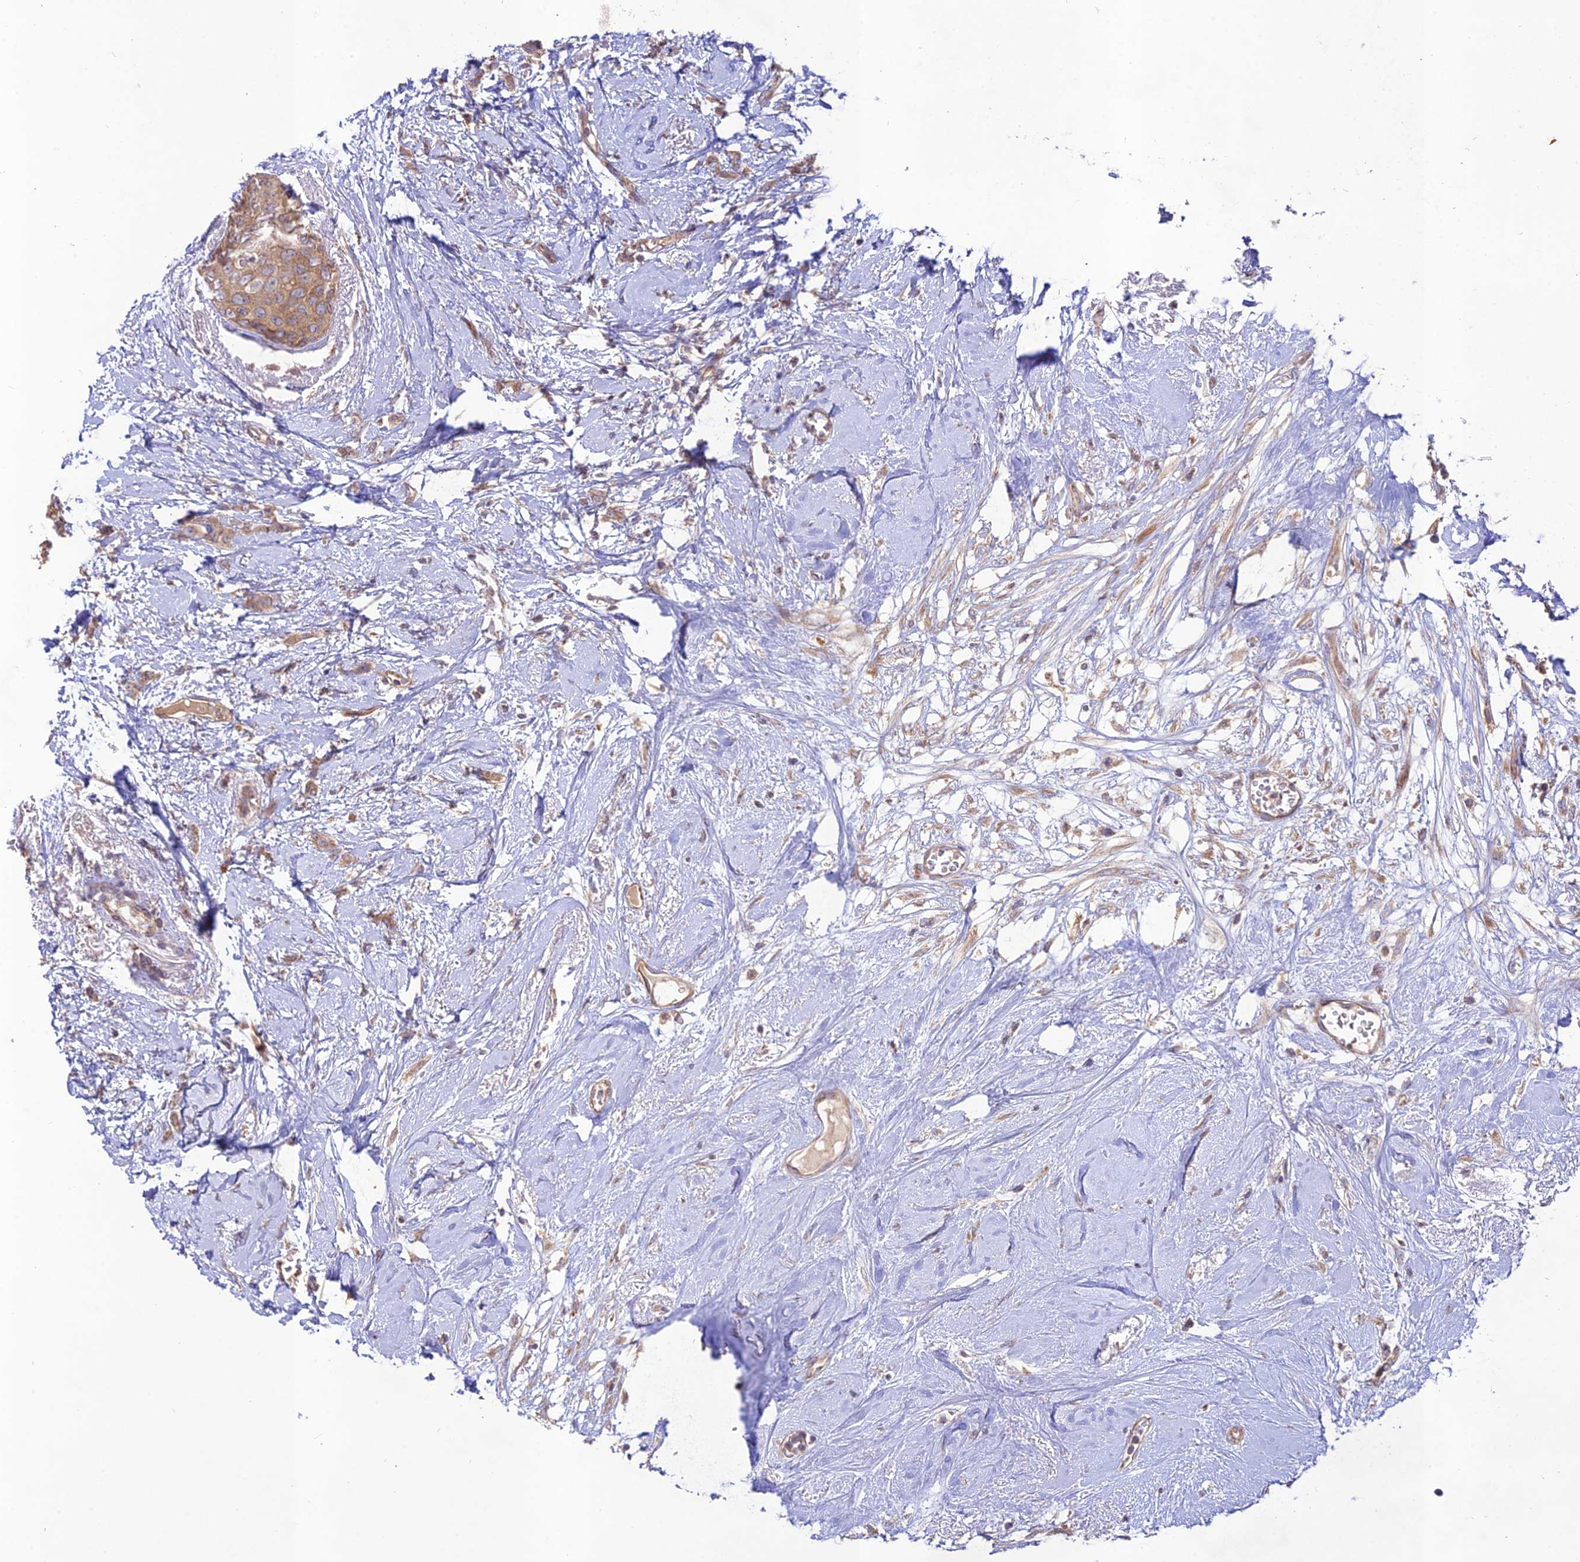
{"staining": {"intensity": "moderate", "quantity": ">75%", "location": "cytoplasmic/membranous"}, "tissue": "breast cancer", "cell_type": "Tumor cells", "image_type": "cancer", "snomed": [{"axis": "morphology", "description": "Duct carcinoma"}, {"axis": "topography", "description": "Breast"}], "caption": "The photomicrograph shows staining of breast cancer, revealing moderate cytoplasmic/membranous protein expression (brown color) within tumor cells.", "gene": "TMEM259", "patient": {"sex": "female", "age": 72}}